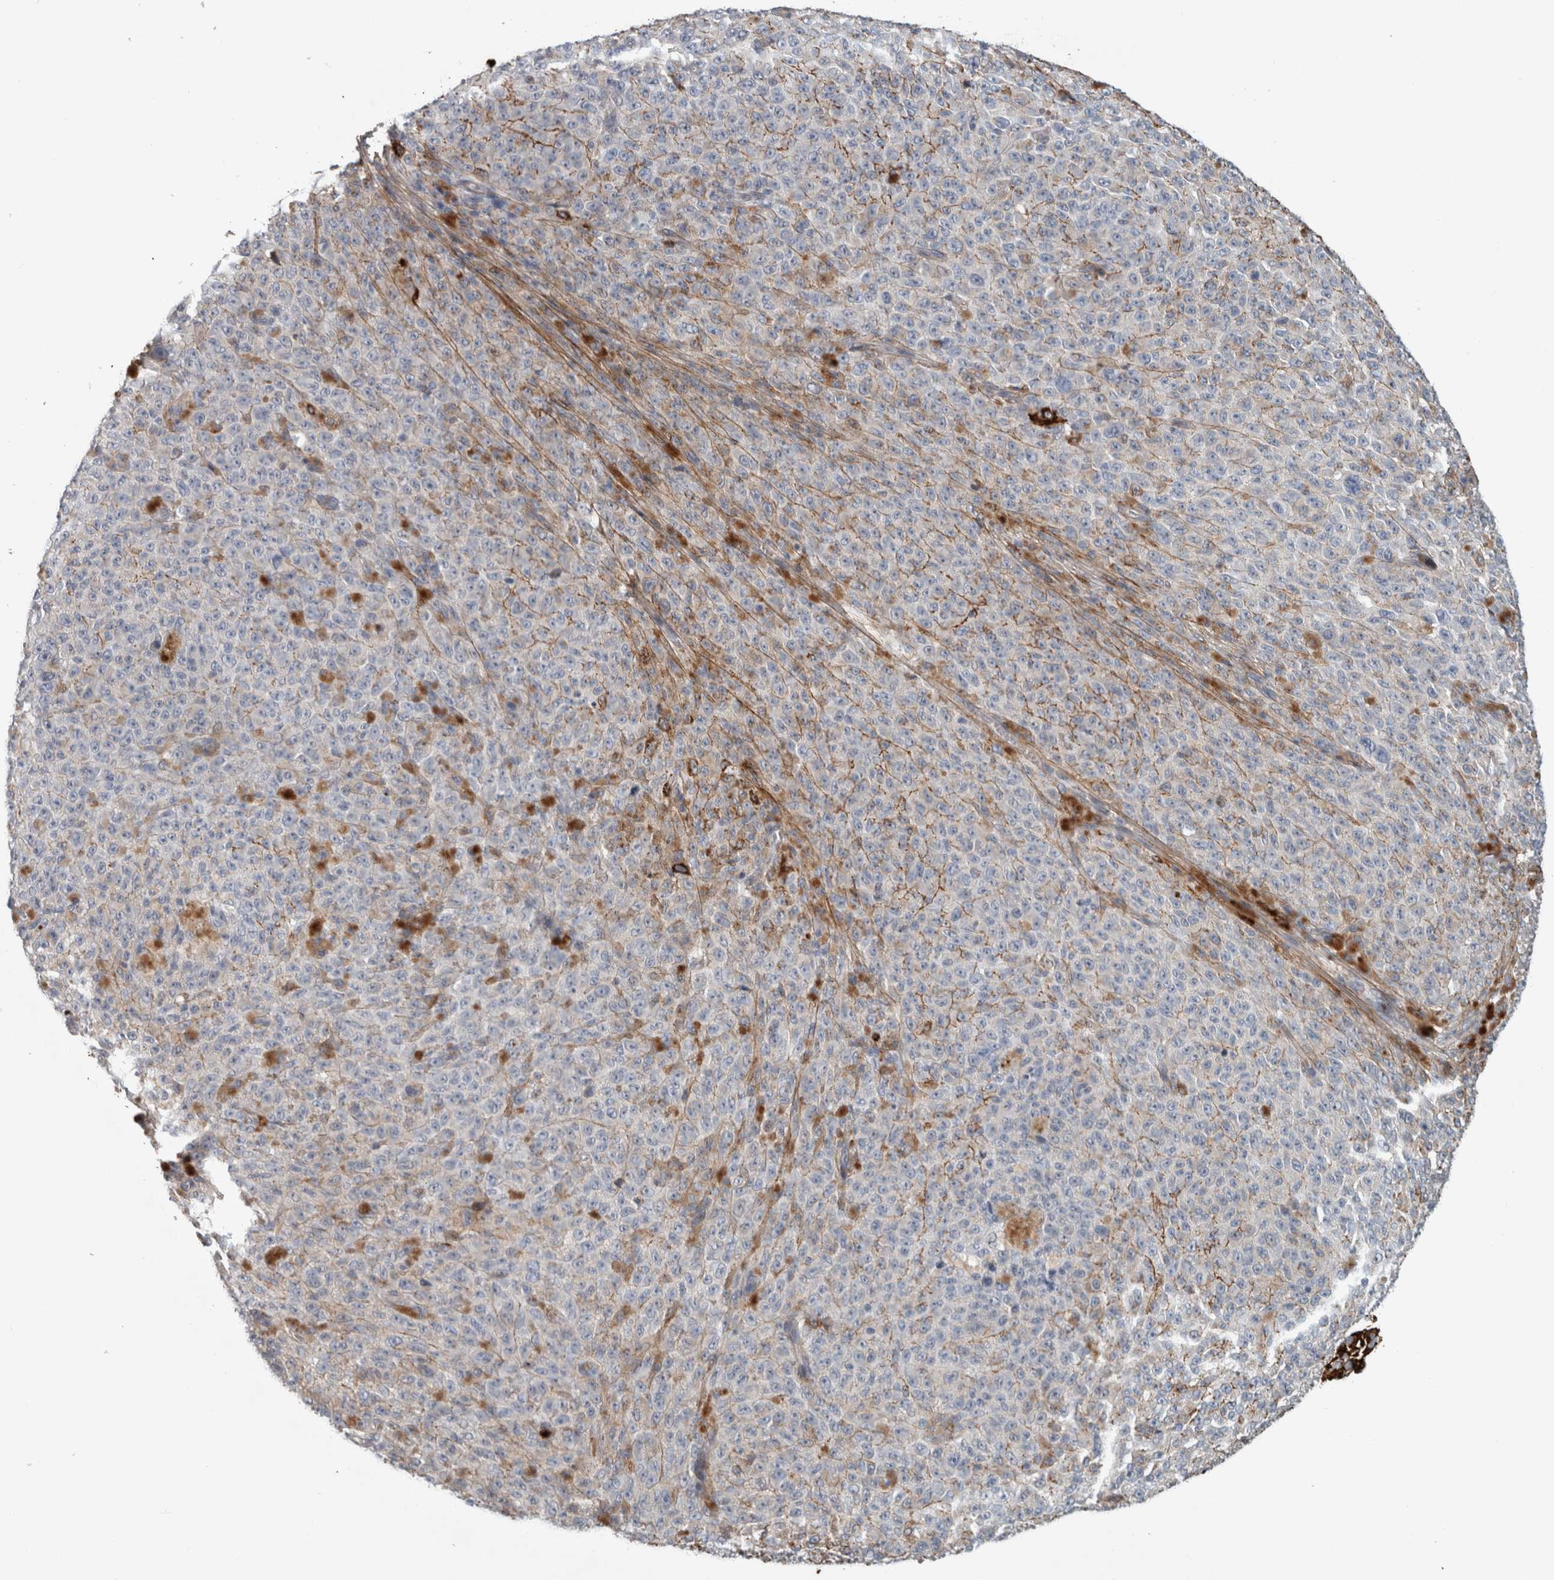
{"staining": {"intensity": "negative", "quantity": "none", "location": "none"}, "tissue": "melanoma", "cell_type": "Tumor cells", "image_type": "cancer", "snomed": [{"axis": "morphology", "description": "Malignant melanoma, NOS"}, {"axis": "topography", "description": "Skin"}], "caption": "This is a histopathology image of immunohistochemistry (IHC) staining of malignant melanoma, which shows no staining in tumor cells. Nuclei are stained in blue.", "gene": "FN1", "patient": {"sex": "female", "age": 82}}